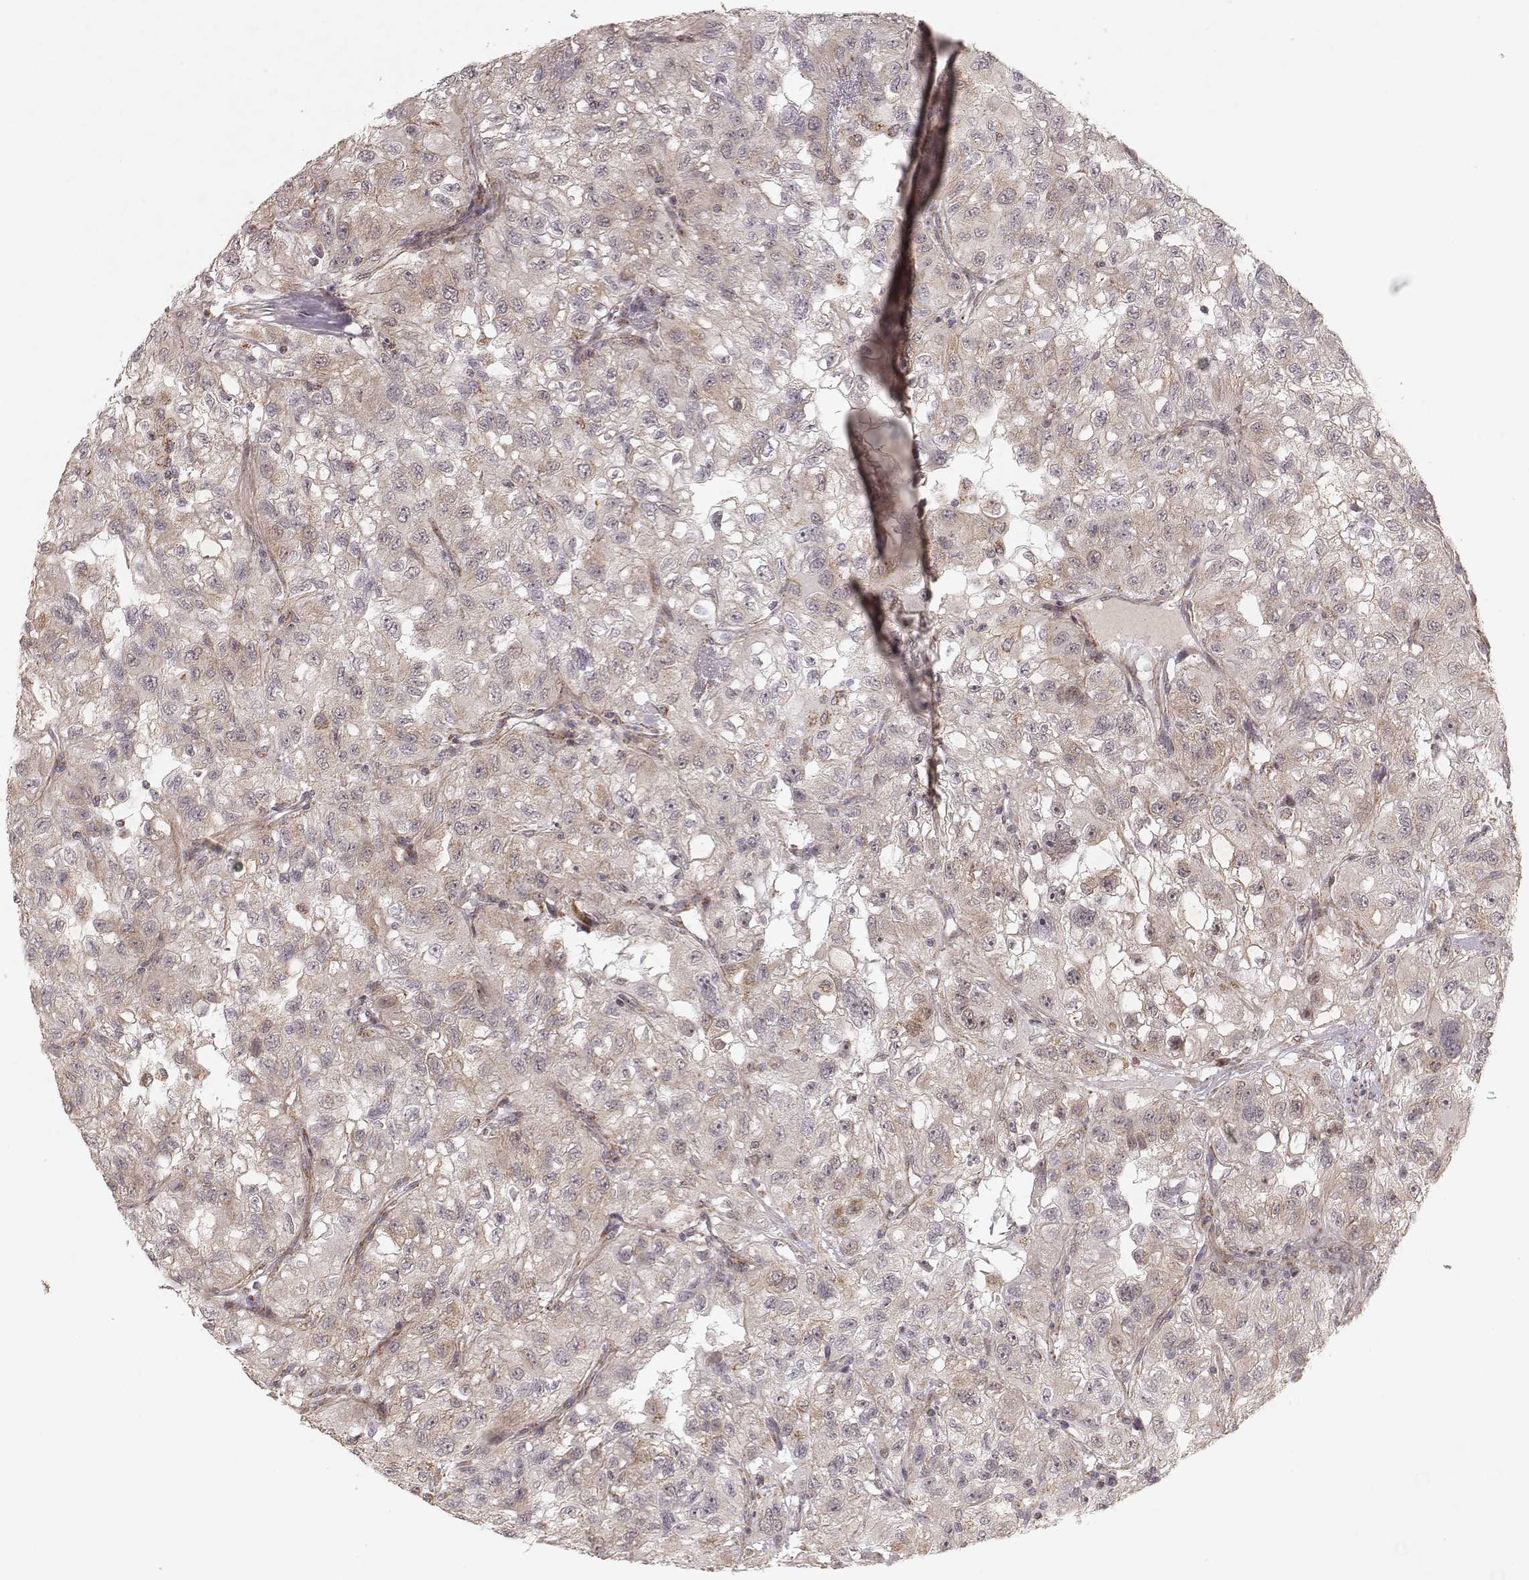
{"staining": {"intensity": "weak", "quantity": "25%-75%", "location": "cytoplasmic/membranous"}, "tissue": "renal cancer", "cell_type": "Tumor cells", "image_type": "cancer", "snomed": [{"axis": "morphology", "description": "Adenocarcinoma, NOS"}, {"axis": "topography", "description": "Kidney"}], "caption": "Protein staining shows weak cytoplasmic/membranous staining in approximately 25%-75% of tumor cells in adenocarcinoma (renal).", "gene": "NDUFA7", "patient": {"sex": "male", "age": 64}}